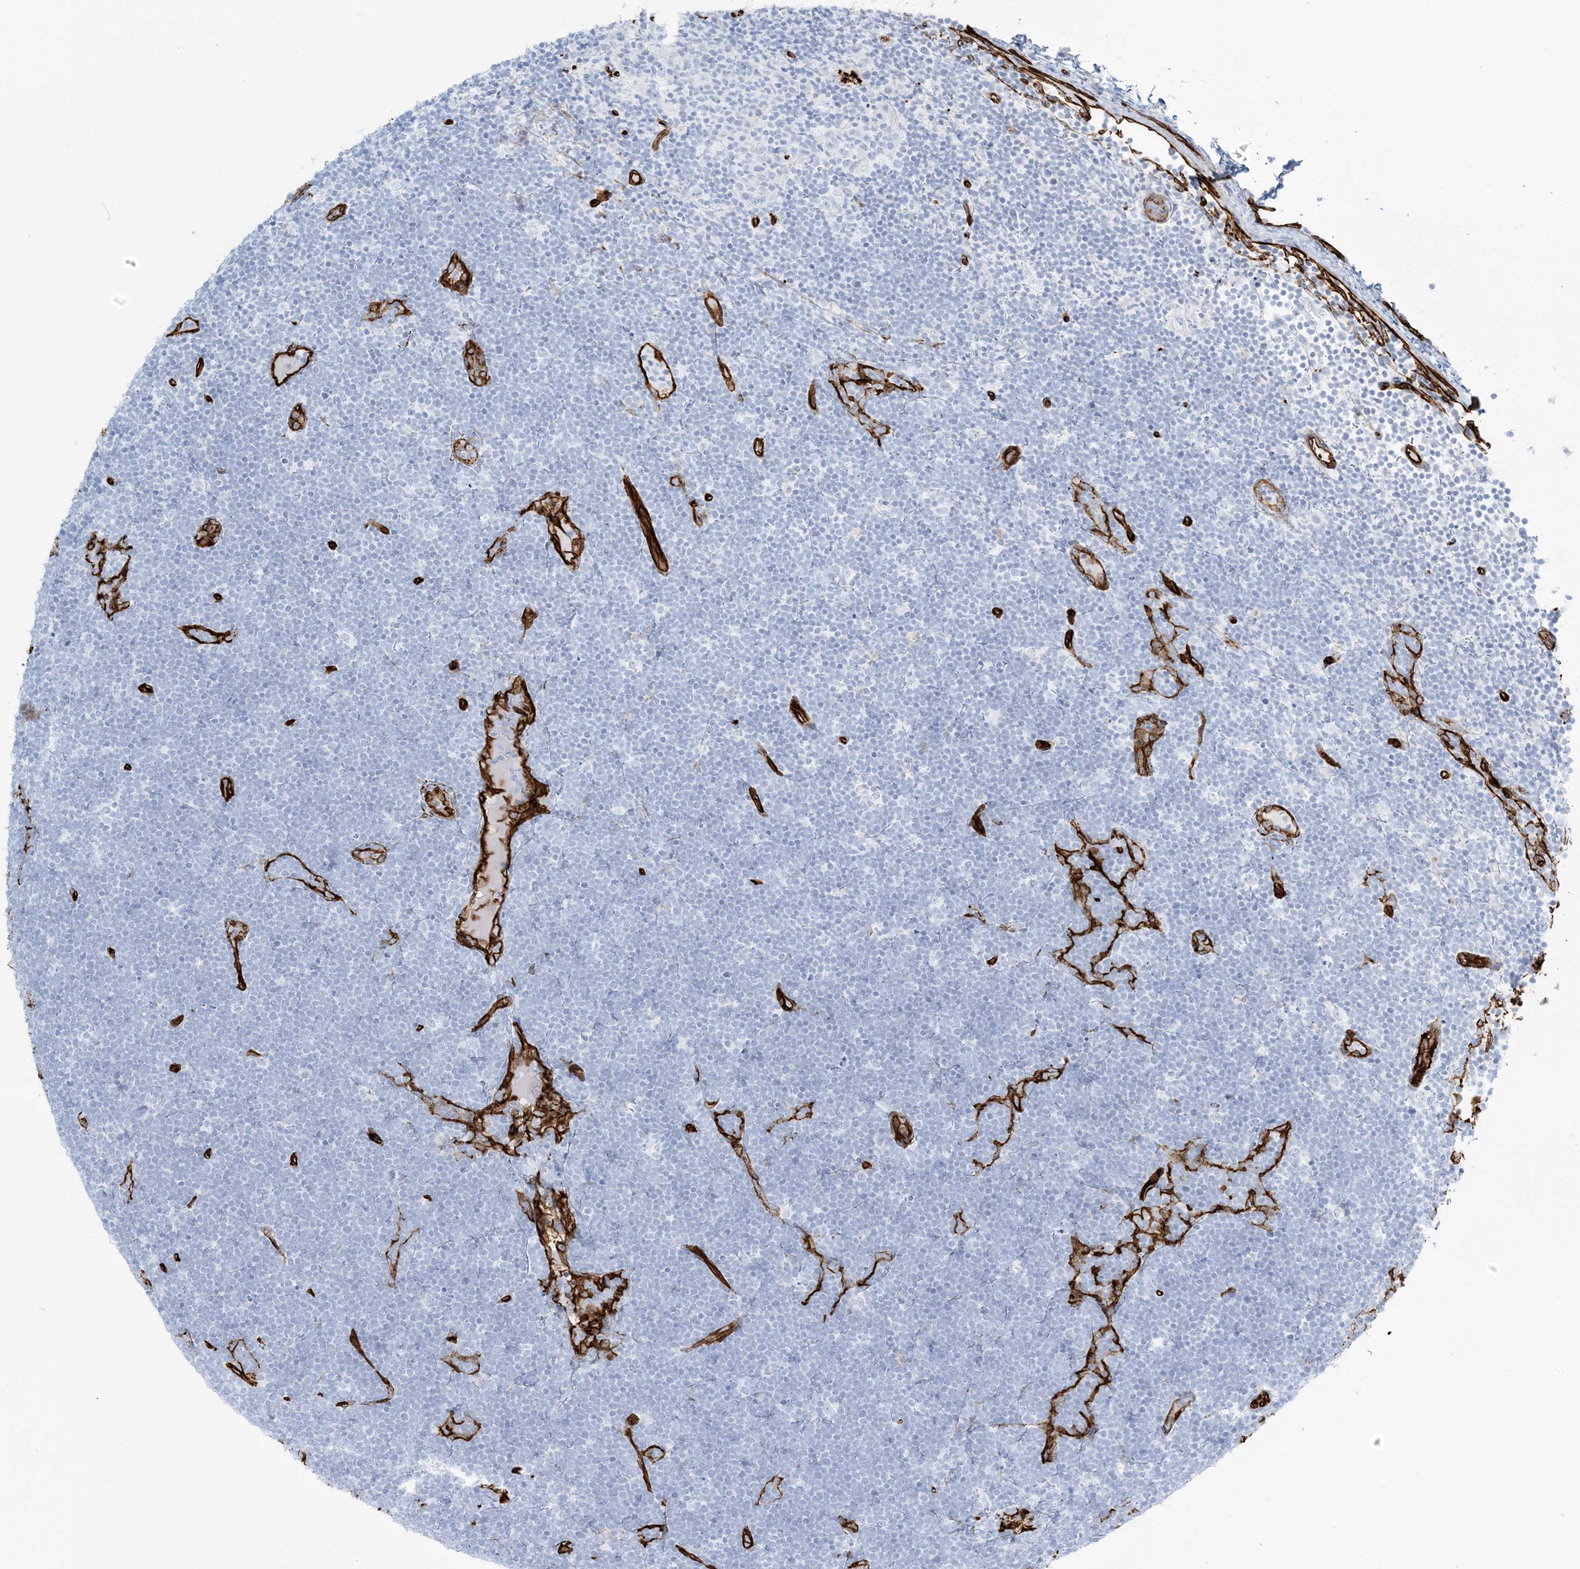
{"staining": {"intensity": "negative", "quantity": "none", "location": "none"}, "tissue": "lymphoma", "cell_type": "Tumor cells", "image_type": "cancer", "snomed": [{"axis": "morphology", "description": "Malignant lymphoma, non-Hodgkin's type, High grade"}, {"axis": "topography", "description": "Lymph node"}], "caption": "This image is of lymphoma stained with IHC to label a protein in brown with the nuclei are counter-stained blue. There is no positivity in tumor cells.", "gene": "EPS8L3", "patient": {"sex": "male", "age": 13}}